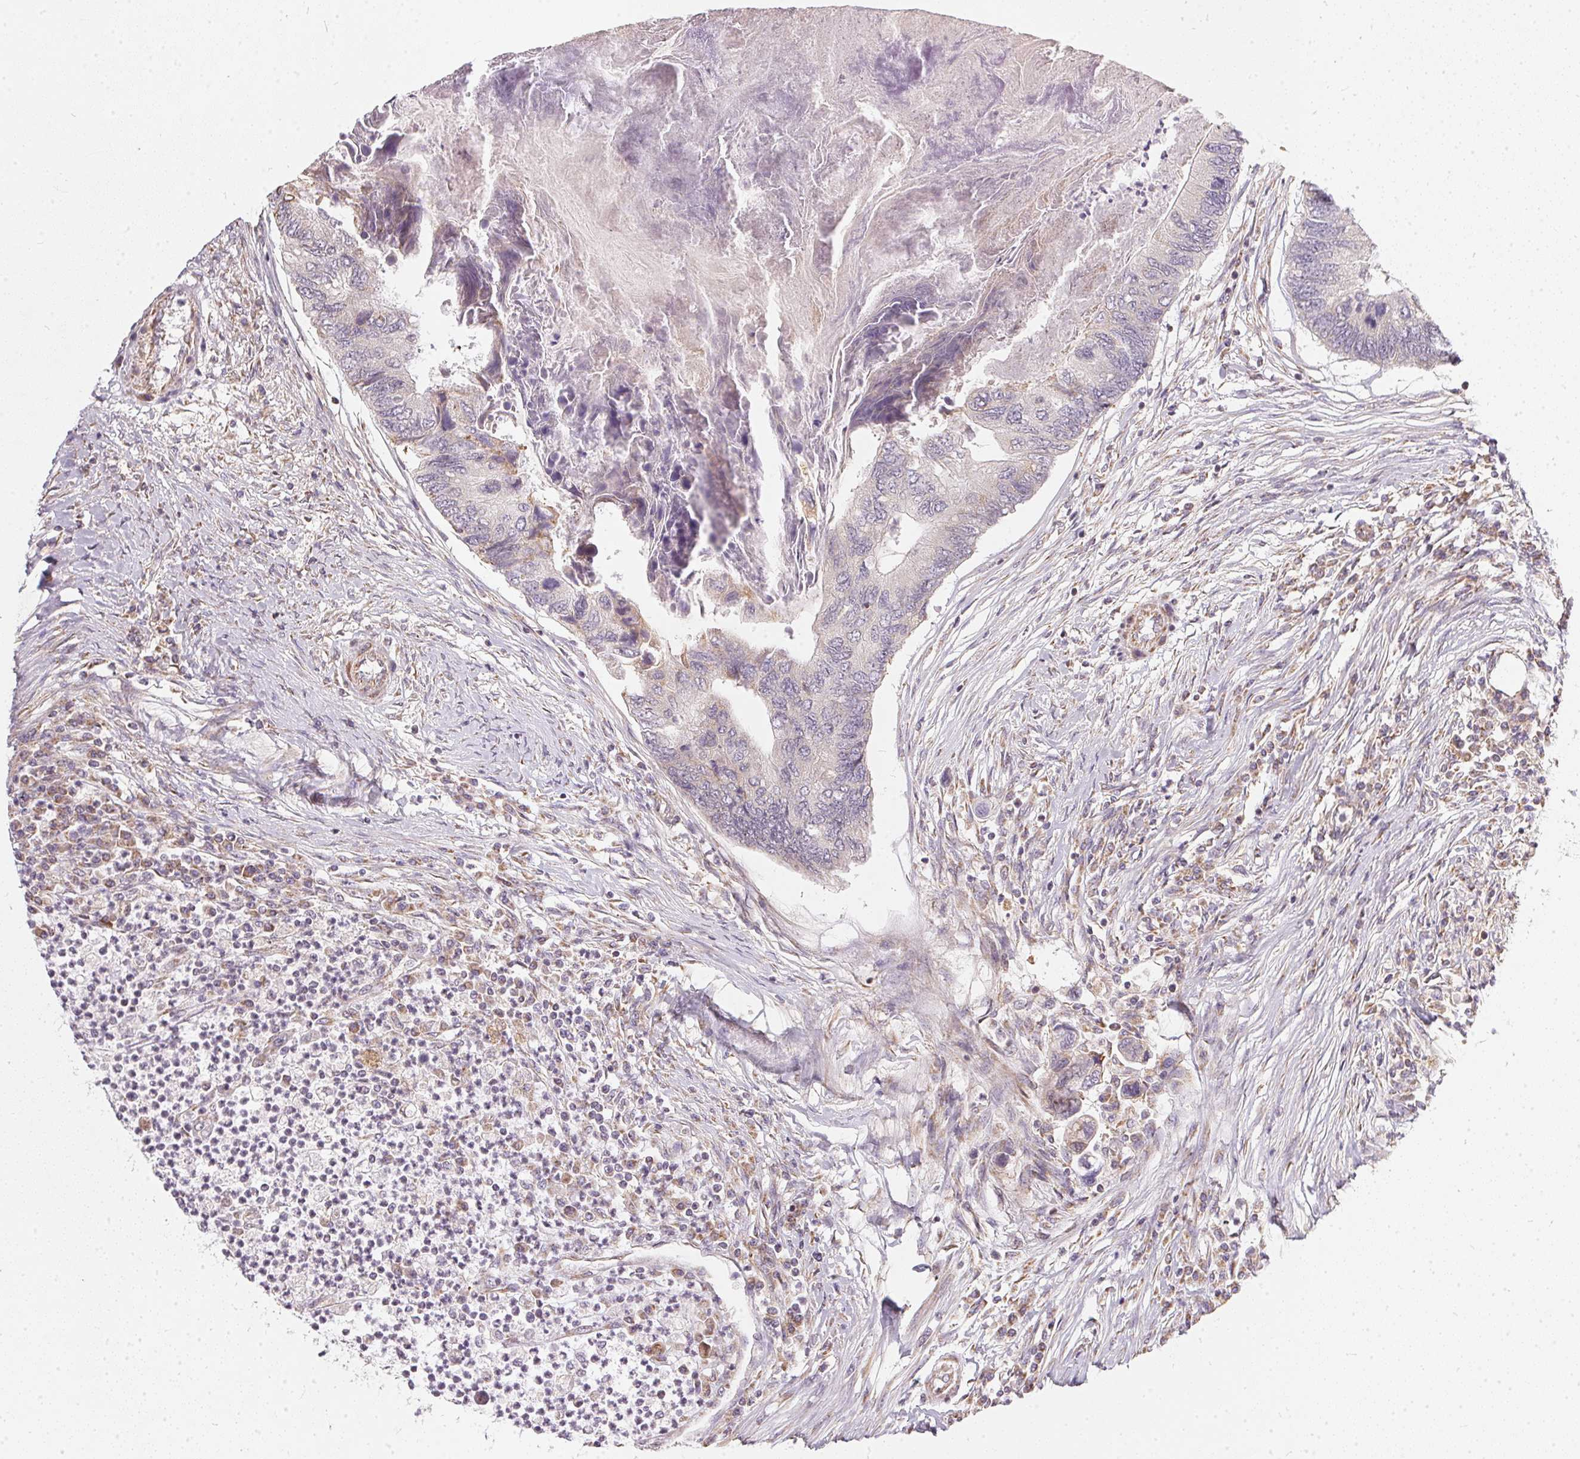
{"staining": {"intensity": "negative", "quantity": "none", "location": "none"}, "tissue": "colorectal cancer", "cell_type": "Tumor cells", "image_type": "cancer", "snomed": [{"axis": "morphology", "description": "Adenocarcinoma, NOS"}, {"axis": "topography", "description": "Colon"}], "caption": "A high-resolution micrograph shows IHC staining of colorectal adenocarcinoma, which exhibits no significant expression in tumor cells. (DAB (3,3'-diaminobenzidine) immunohistochemistry (IHC) visualized using brightfield microscopy, high magnification).", "gene": "VWA5B2", "patient": {"sex": "female", "age": 67}}